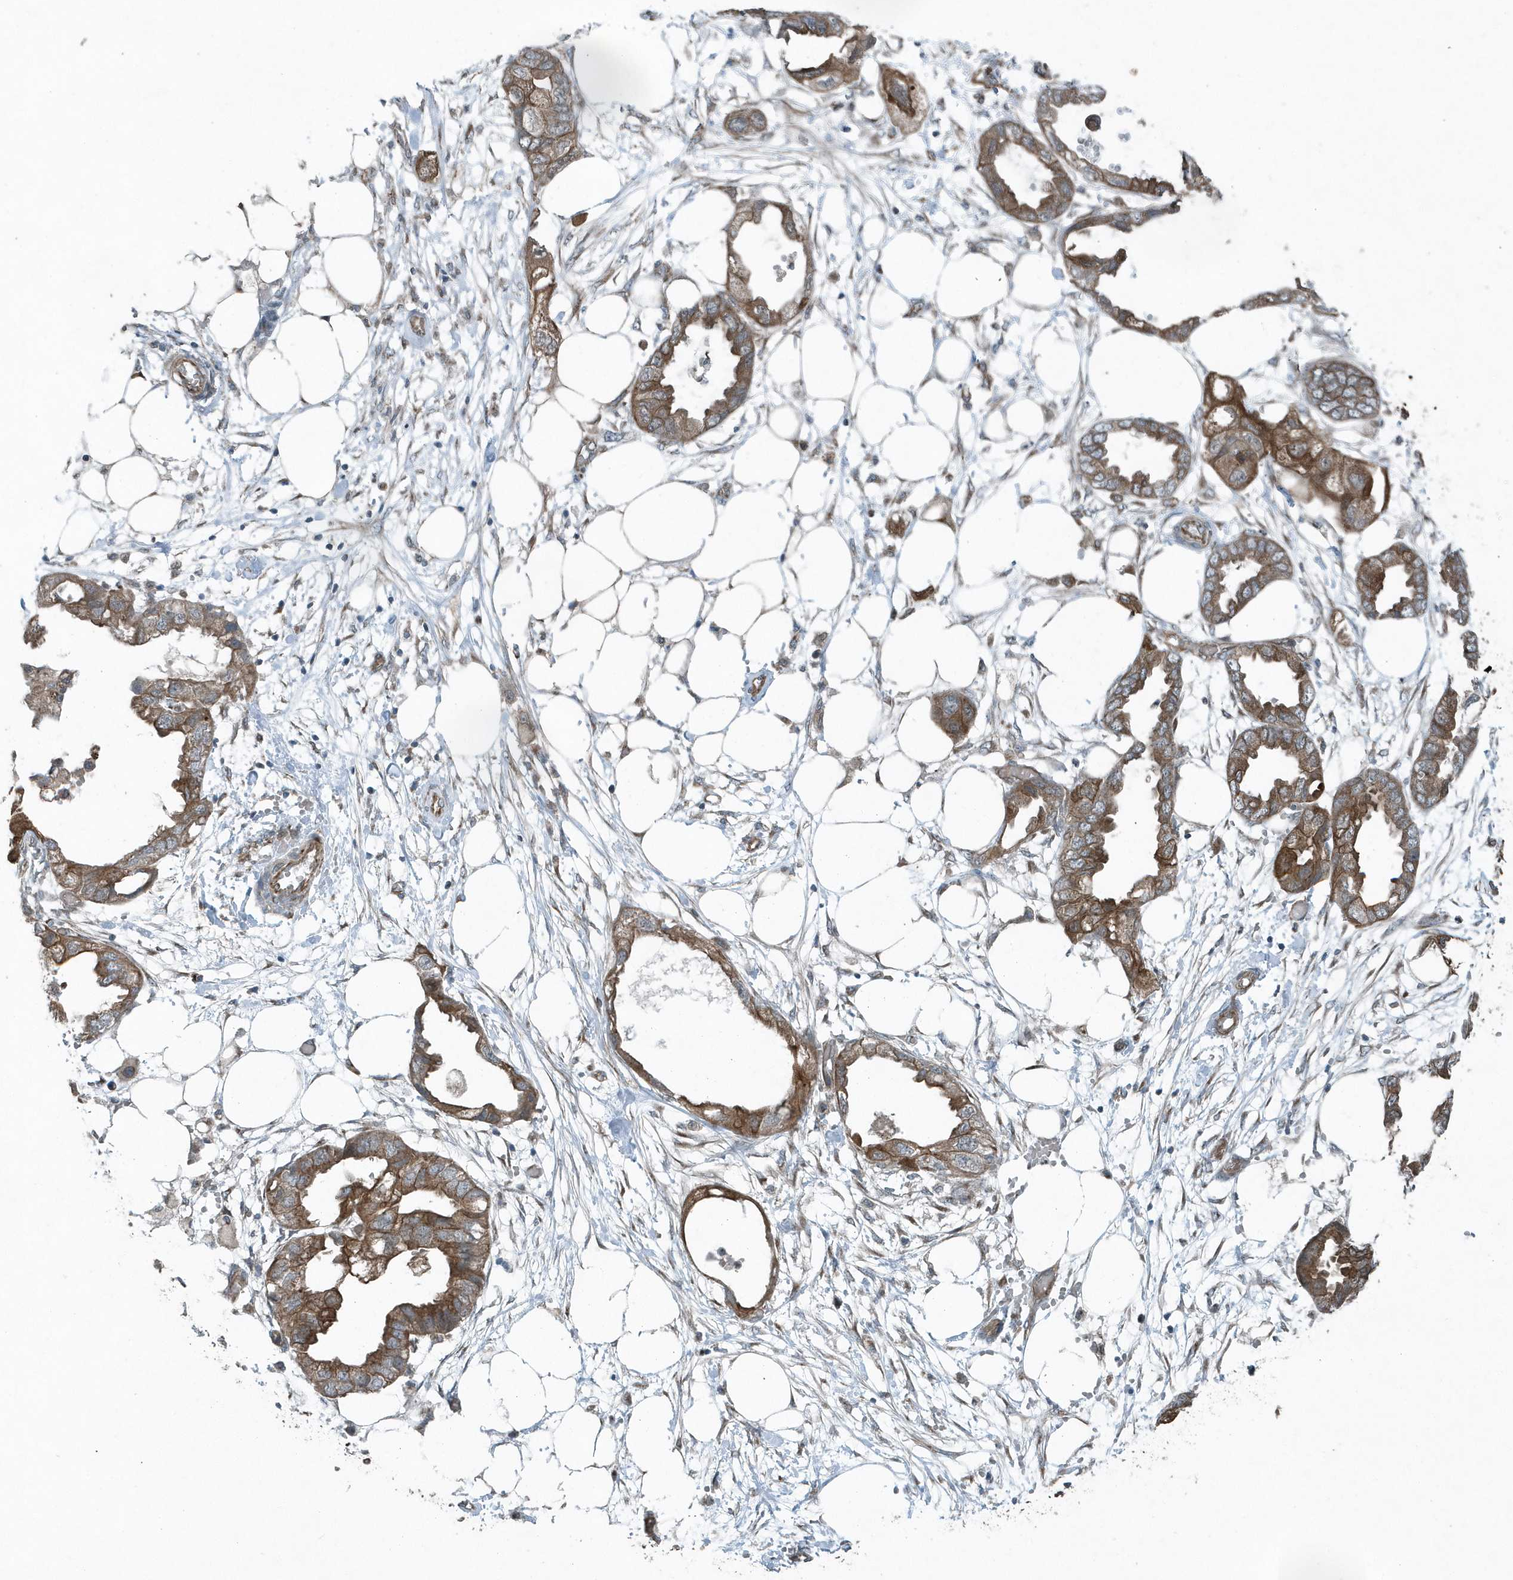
{"staining": {"intensity": "moderate", "quantity": ">75%", "location": "cytoplasmic/membranous"}, "tissue": "endometrial cancer", "cell_type": "Tumor cells", "image_type": "cancer", "snomed": [{"axis": "morphology", "description": "Adenocarcinoma, NOS"}, {"axis": "morphology", "description": "Adenocarcinoma, metastatic, NOS"}, {"axis": "topography", "description": "Adipose tissue"}, {"axis": "topography", "description": "Endometrium"}], "caption": "IHC (DAB) staining of endometrial cancer exhibits moderate cytoplasmic/membranous protein staining in approximately >75% of tumor cells. (DAB IHC, brown staining for protein, blue staining for nuclei).", "gene": "GCC2", "patient": {"sex": "female", "age": 67}}